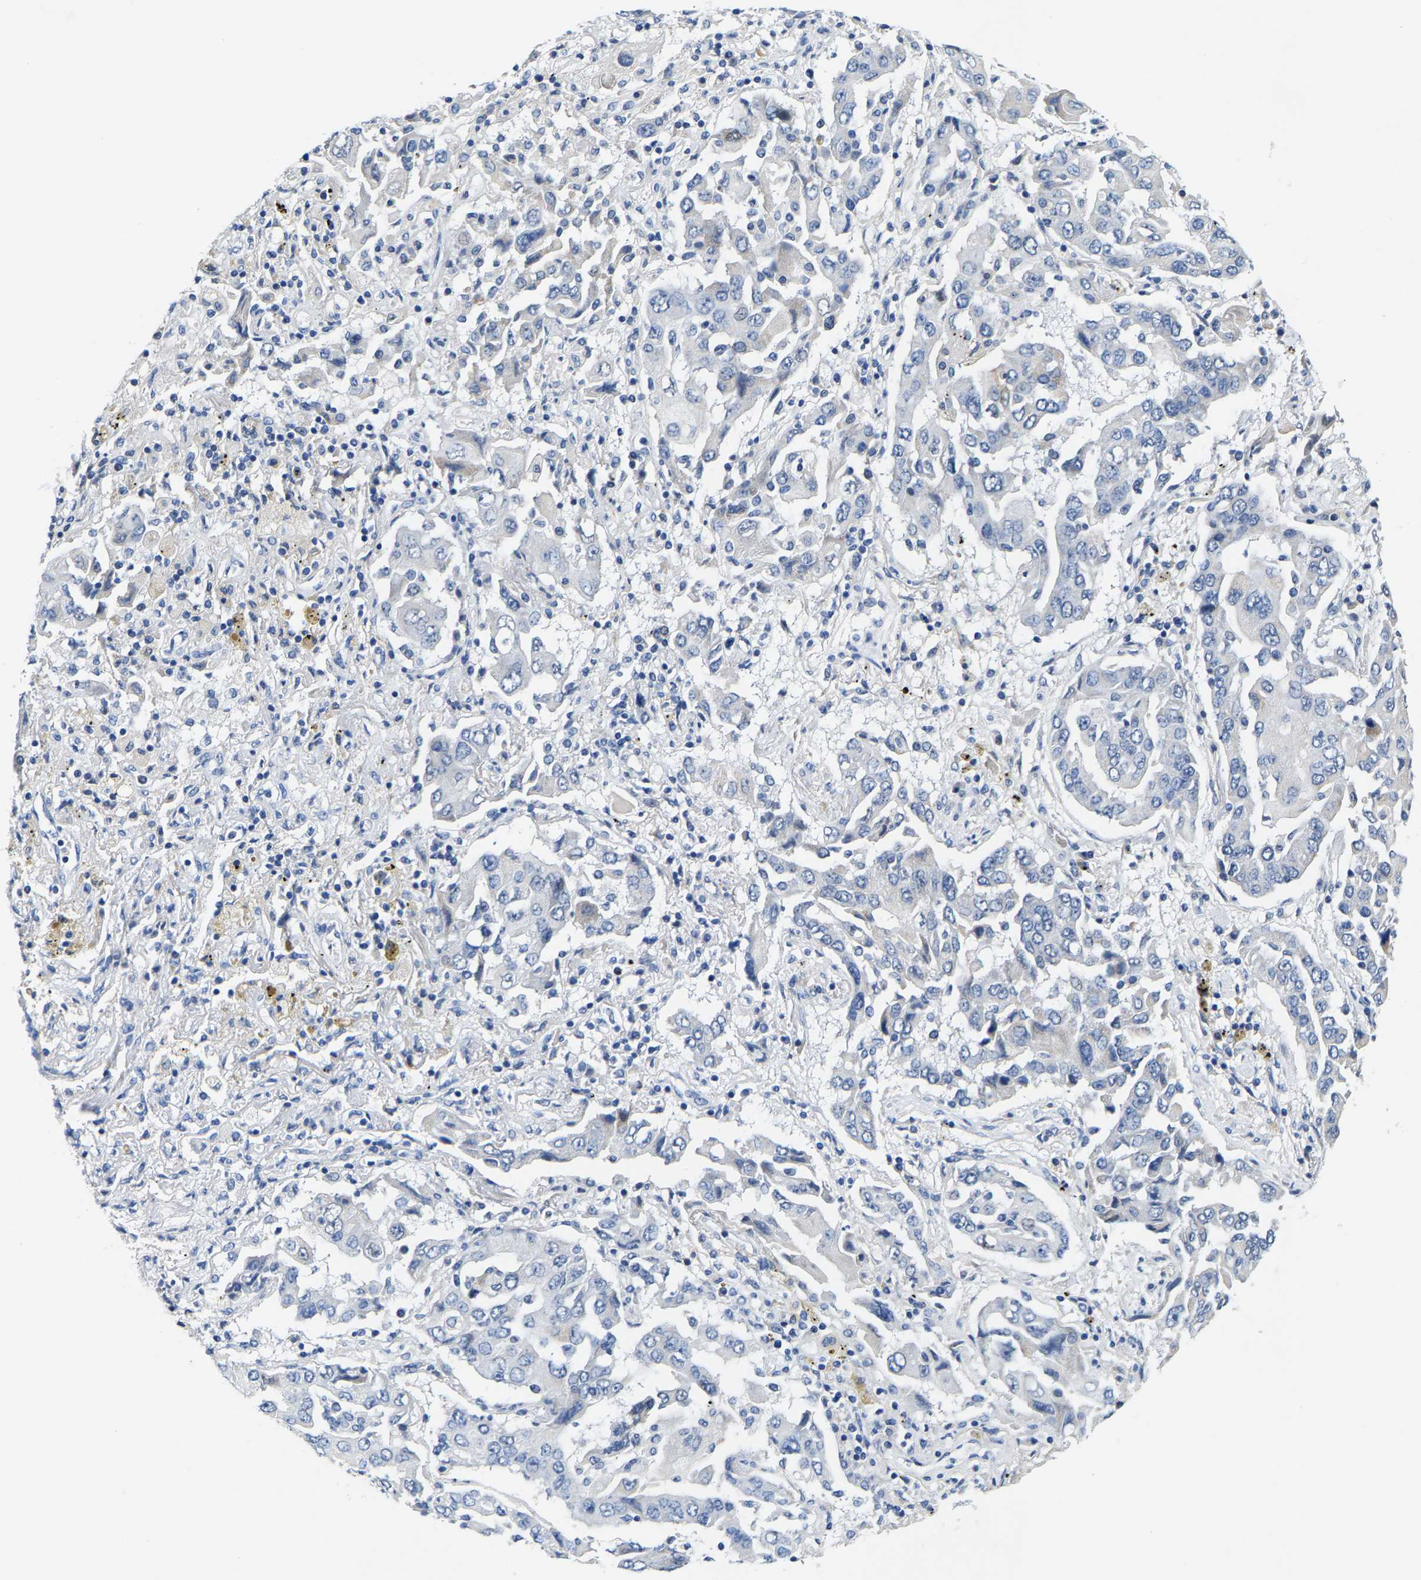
{"staining": {"intensity": "negative", "quantity": "none", "location": "none"}, "tissue": "lung cancer", "cell_type": "Tumor cells", "image_type": "cancer", "snomed": [{"axis": "morphology", "description": "Adenocarcinoma, NOS"}, {"axis": "topography", "description": "Lung"}], "caption": "This is a image of IHC staining of adenocarcinoma (lung), which shows no staining in tumor cells.", "gene": "KLHL1", "patient": {"sex": "female", "age": 65}}